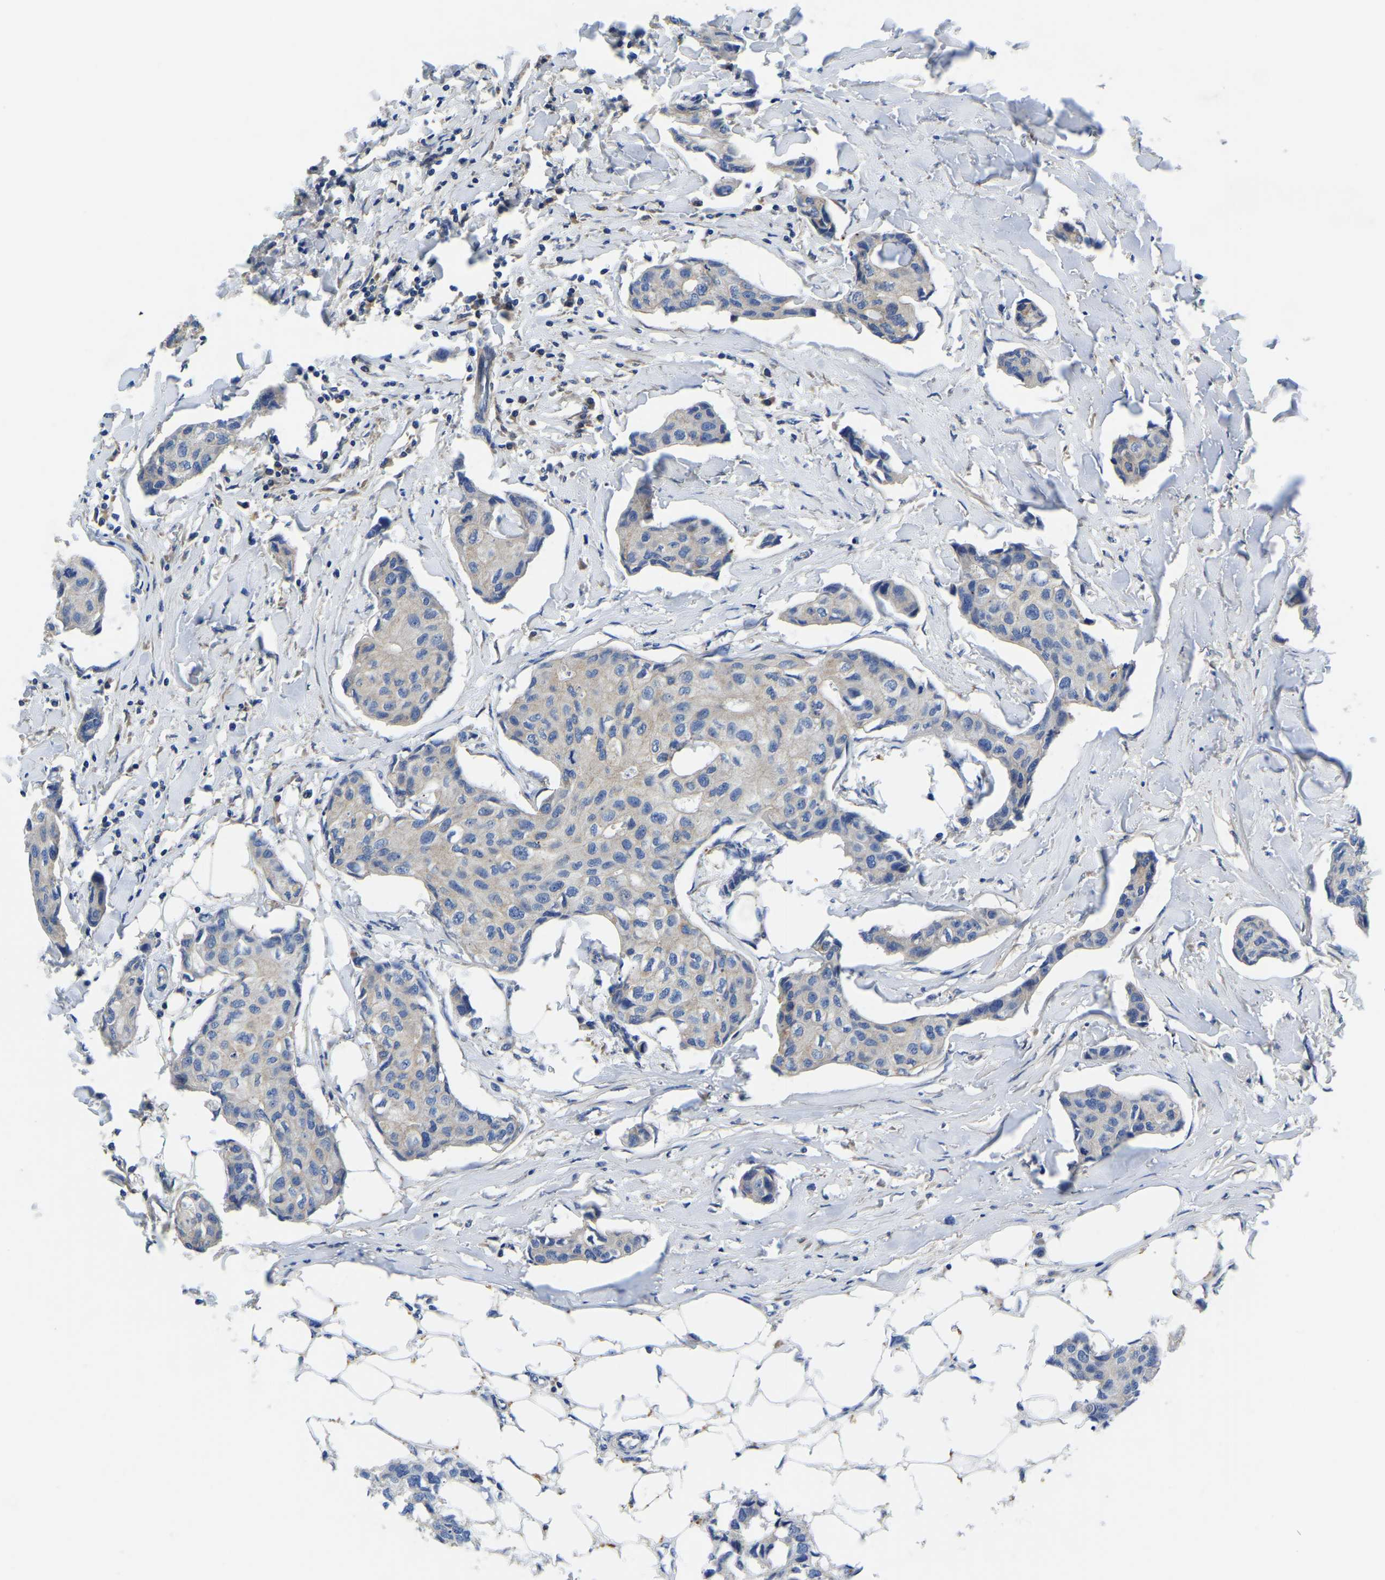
{"staining": {"intensity": "negative", "quantity": "none", "location": "none"}, "tissue": "breast cancer", "cell_type": "Tumor cells", "image_type": "cancer", "snomed": [{"axis": "morphology", "description": "Duct carcinoma"}, {"axis": "topography", "description": "Breast"}], "caption": "The photomicrograph reveals no significant positivity in tumor cells of breast cancer (intraductal carcinoma). (Stains: DAB (3,3'-diaminobenzidine) immunohistochemistry (IHC) with hematoxylin counter stain, Microscopy: brightfield microscopy at high magnification).", "gene": "STAT2", "patient": {"sex": "female", "age": 80}}